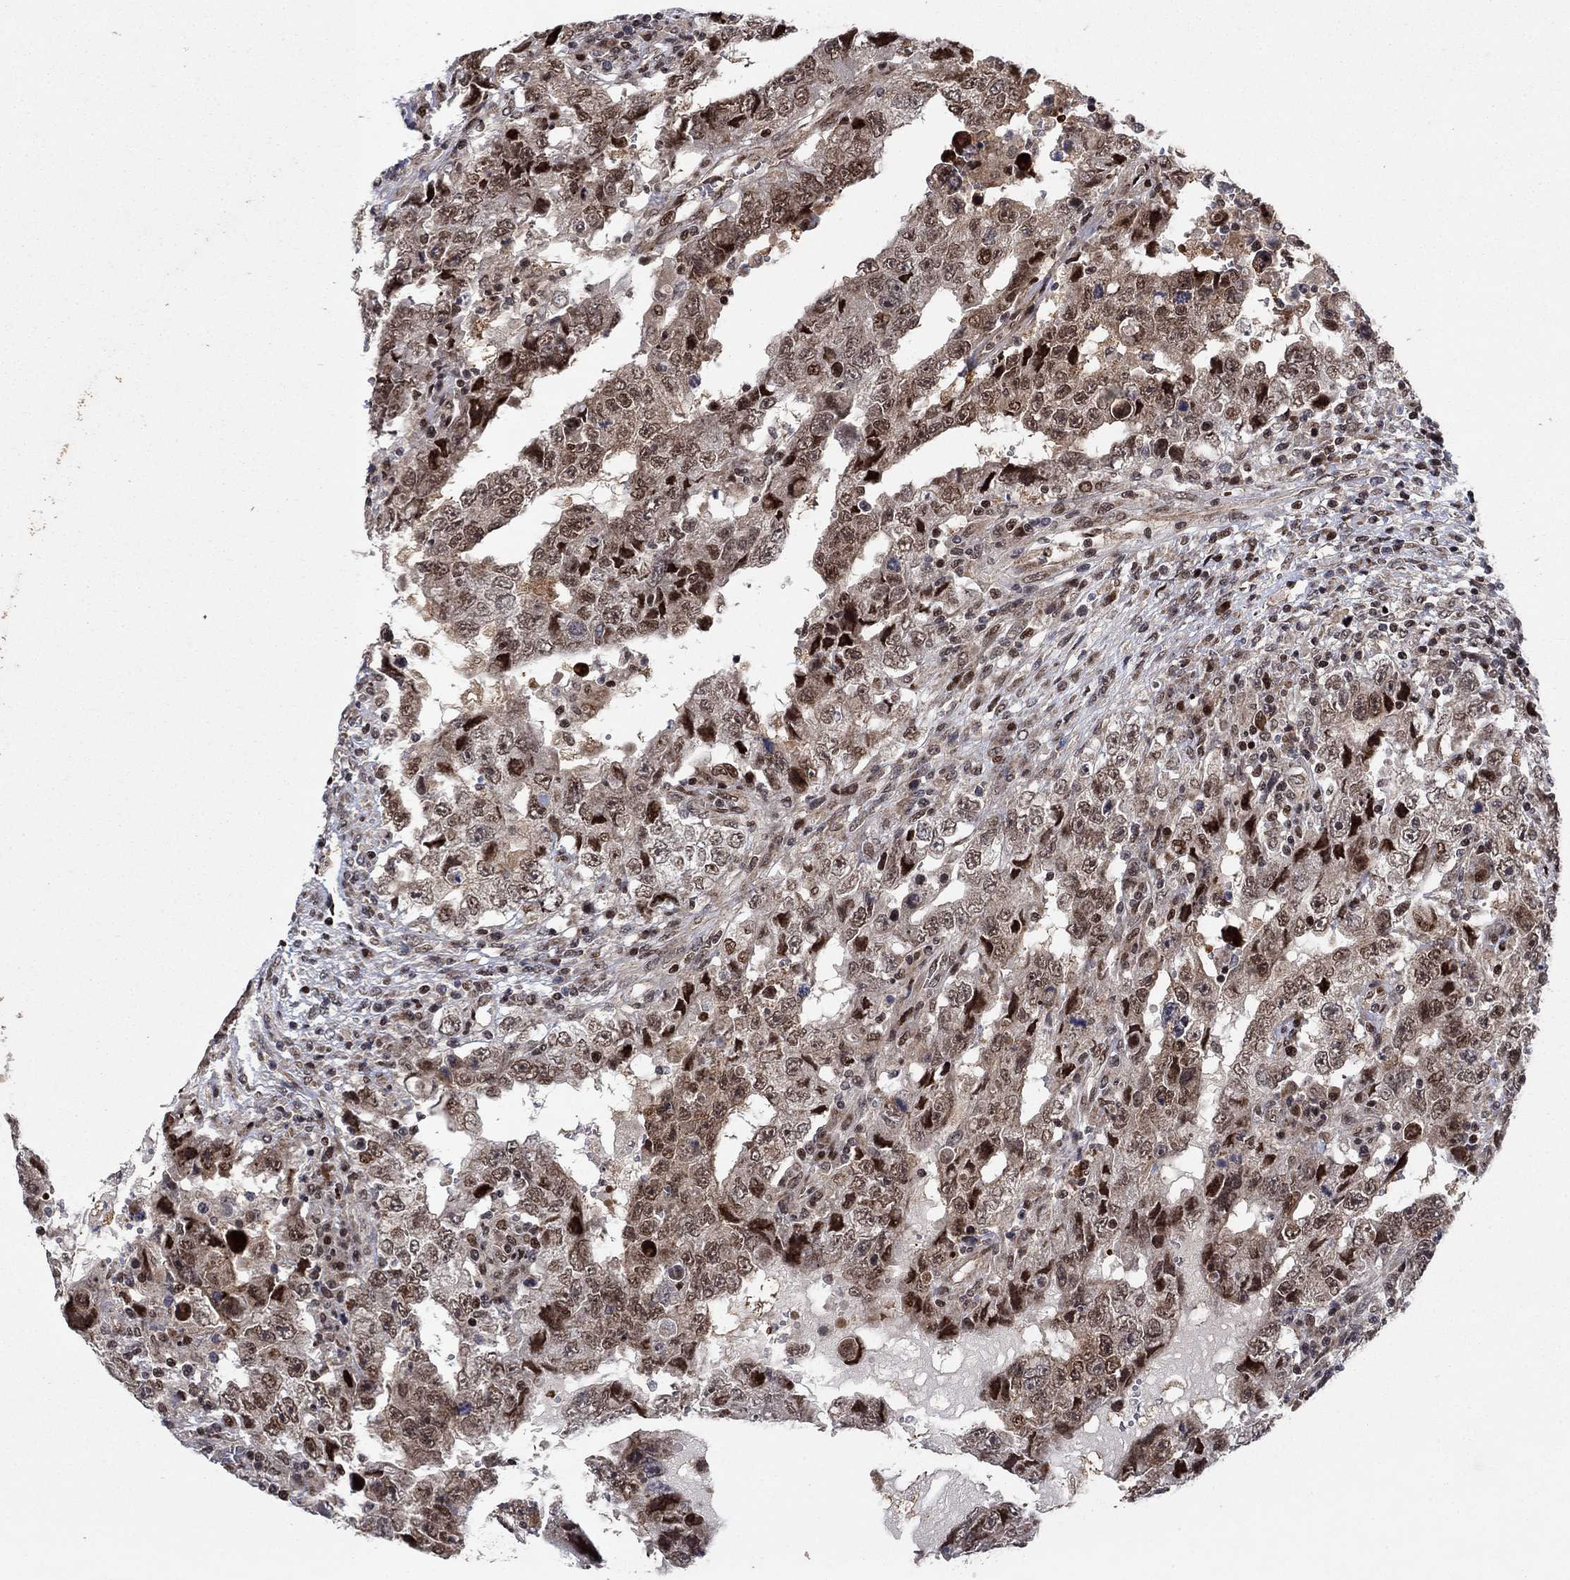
{"staining": {"intensity": "strong", "quantity": "25%-75%", "location": "cytoplasmic/membranous,nuclear"}, "tissue": "testis cancer", "cell_type": "Tumor cells", "image_type": "cancer", "snomed": [{"axis": "morphology", "description": "Carcinoma, Embryonal, NOS"}, {"axis": "topography", "description": "Testis"}], "caption": "Immunohistochemical staining of testis cancer reveals high levels of strong cytoplasmic/membranous and nuclear staining in about 25%-75% of tumor cells.", "gene": "PRICKLE4", "patient": {"sex": "male", "age": 26}}